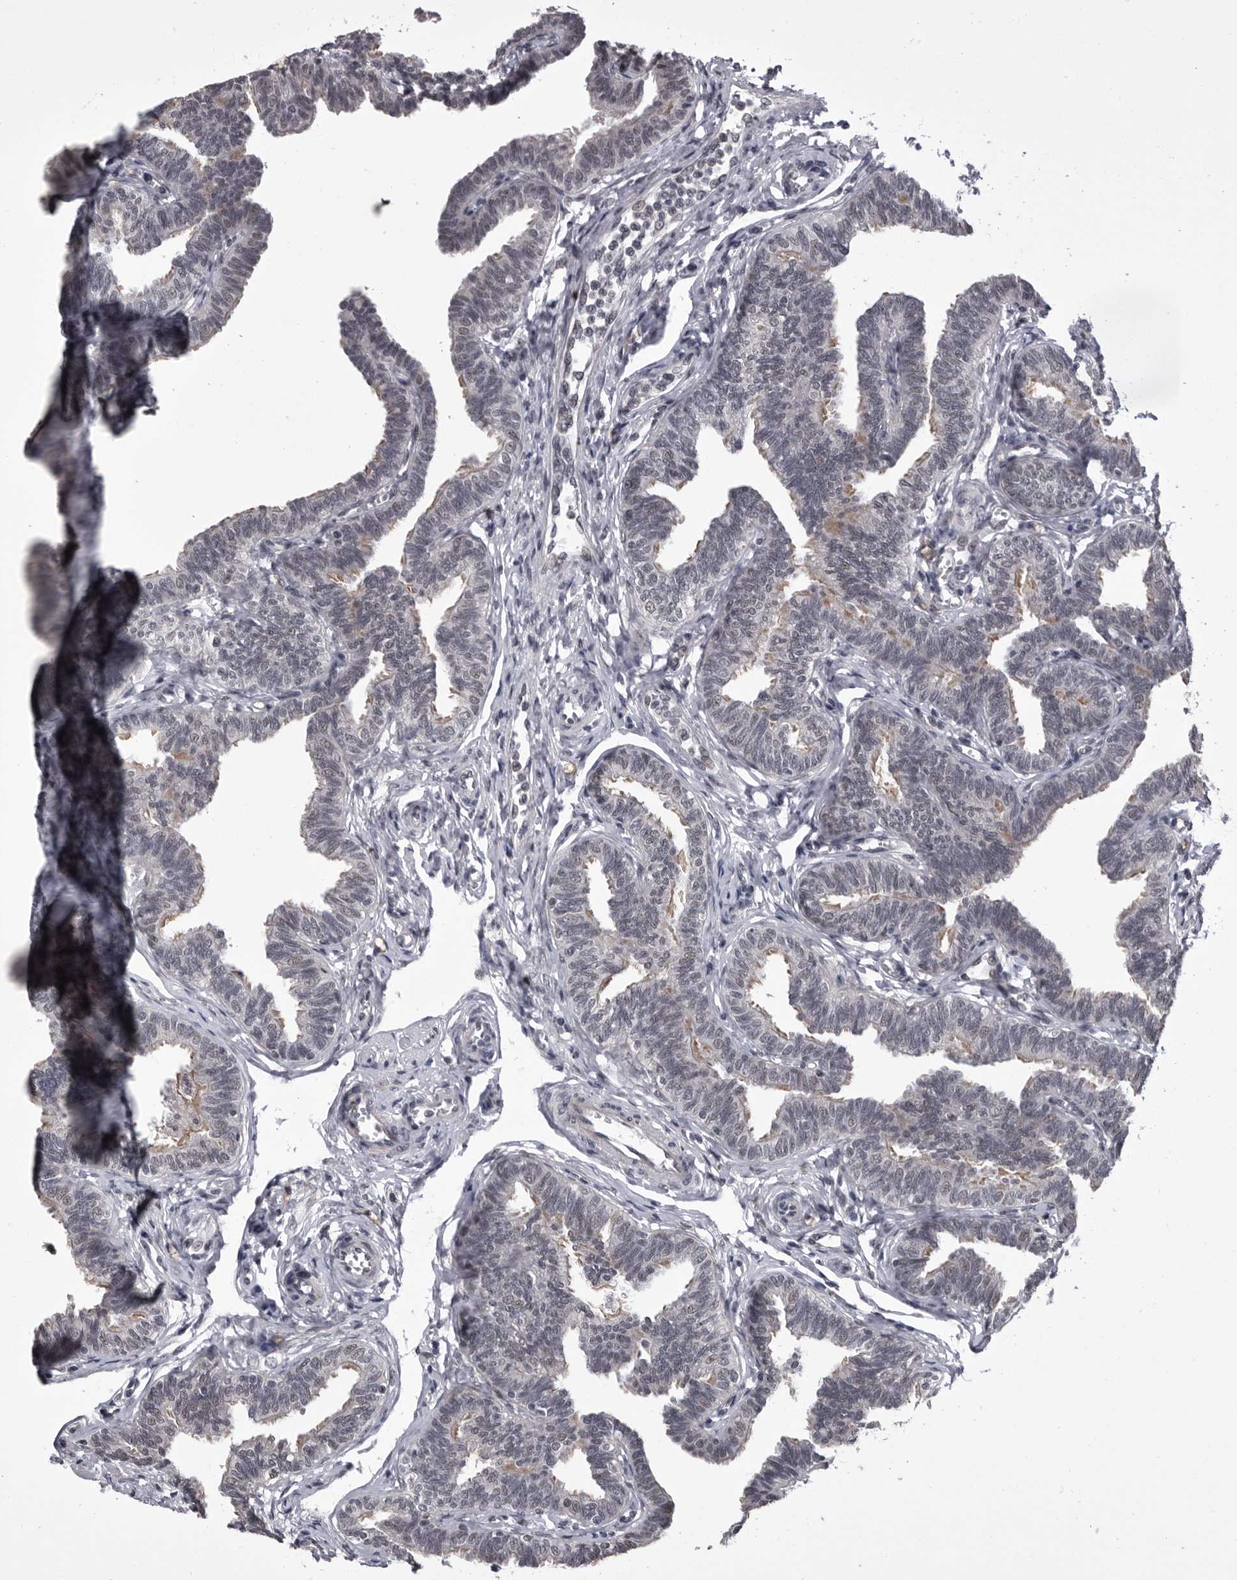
{"staining": {"intensity": "weak", "quantity": "<25%", "location": "nuclear"}, "tissue": "fallopian tube", "cell_type": "Glandular cells", "image_type": "normal", "snomed": [{"axis": "morphology", "description": "Normal tissue, NOS"}, {"axis": "topography", "description": "Fallopian tube"}, {"axis": "topography", "description": "Ovary"}], "caption": "The immunohistochemistry (IHC) histopathology image has no significant expression in glandular cells of fallopian tube. (DAB (3,3'-diaminobenzidine) immunohistochemistry visualized using brightfield microscopy, high magnification).", "gene": "PRPF3", "patient": {"sex": "female", "age": 23}}